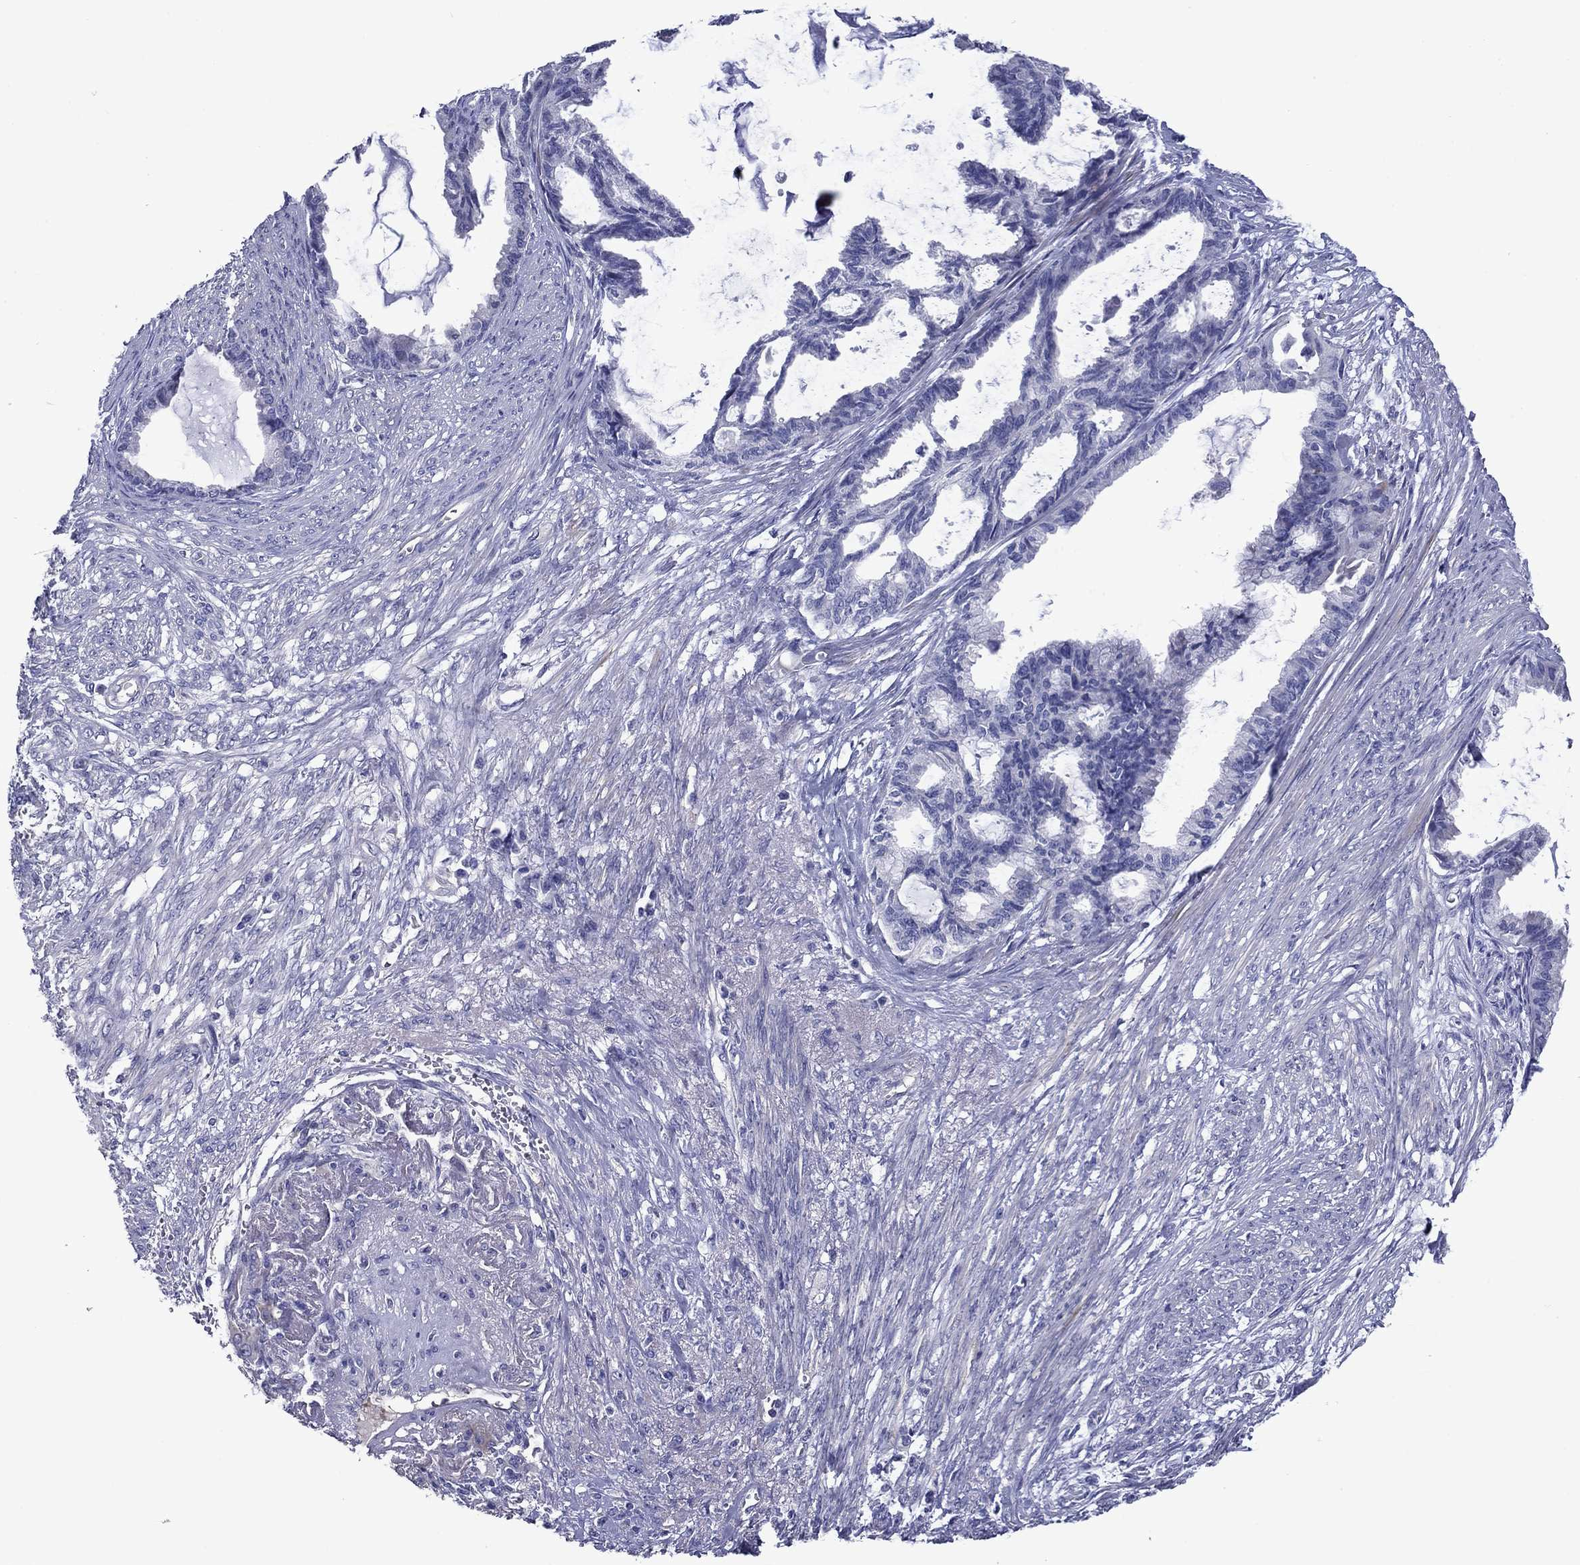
{"staining": {"intensity": "negative", "quantity": "none", "location": "none"}, "tissue": "endometrial cancer", "cell_type": "Tumor cells", "image_type": "cancer", "snomed": [{"axis": "morphology", "description": "Adenocarcinoma, NOS"}, {"axis": "topography", "description": "Endometrium"}], "caption": "This image is of endometrial cancer (adenocarcinoma) stained with IHC to label a protein in brown with the nuclei are counter-stained blue. There is no expression in tumor cells.", "gene": "CNDP1", "patient": {"sex": "female", "age": 86}}